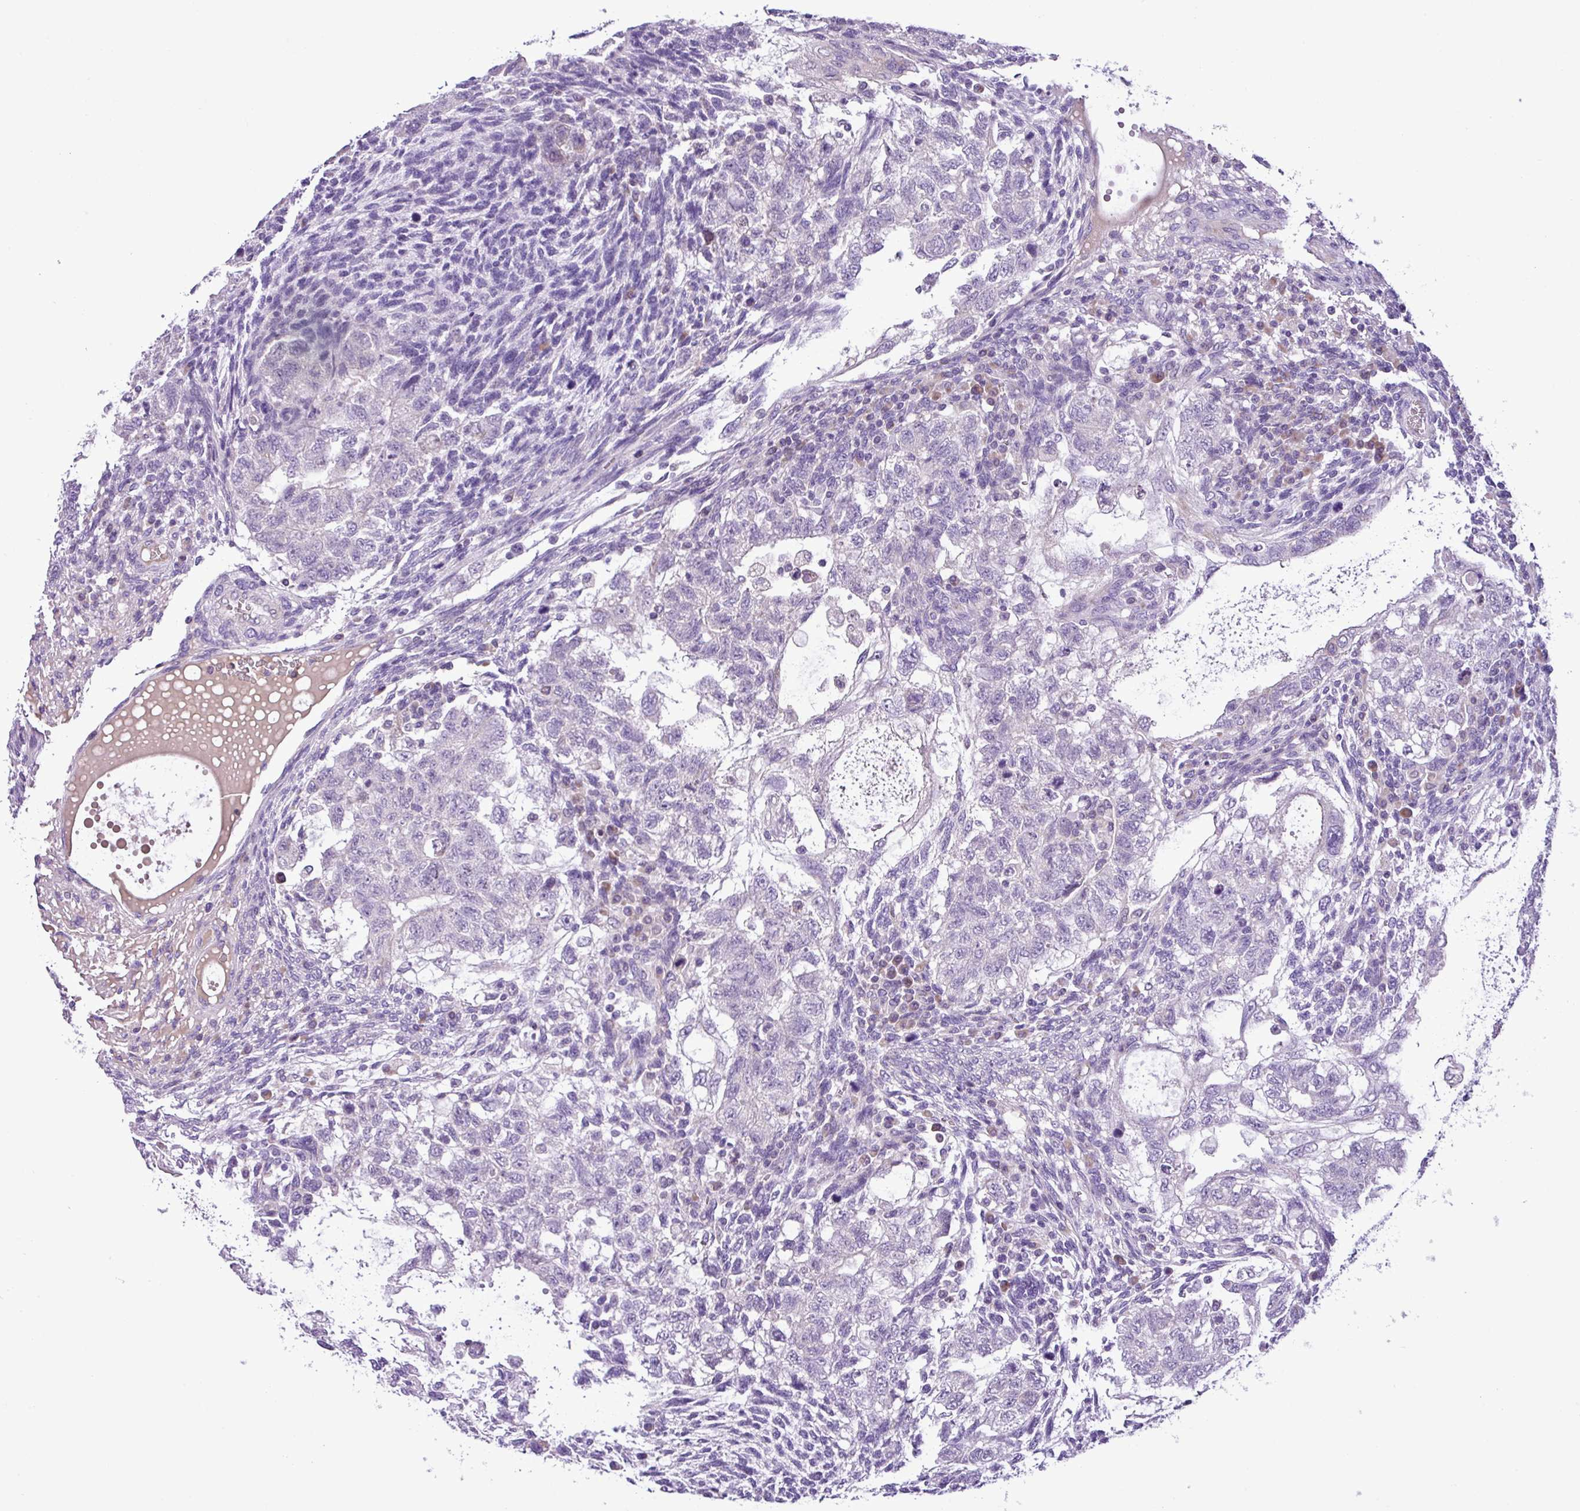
{"staining": {"intensity": "negative", "quantity": "none", "location": "none"}, "tissue": "testis cancer", "cell_type": "Tumor cells", "image_type": "cancer", "snomed": [{"axis": "morphology", "description": "Carcinoma, Embryonal, NOS"}, {"axis": "topography", "description": "Testis"}], "caption": "Human testis cancer stained for a protein using immunohistochemistry exhibits no expression in tumor cells.", "gene": "FAM183A", "patient": {"sex": "male", "age": 37}}